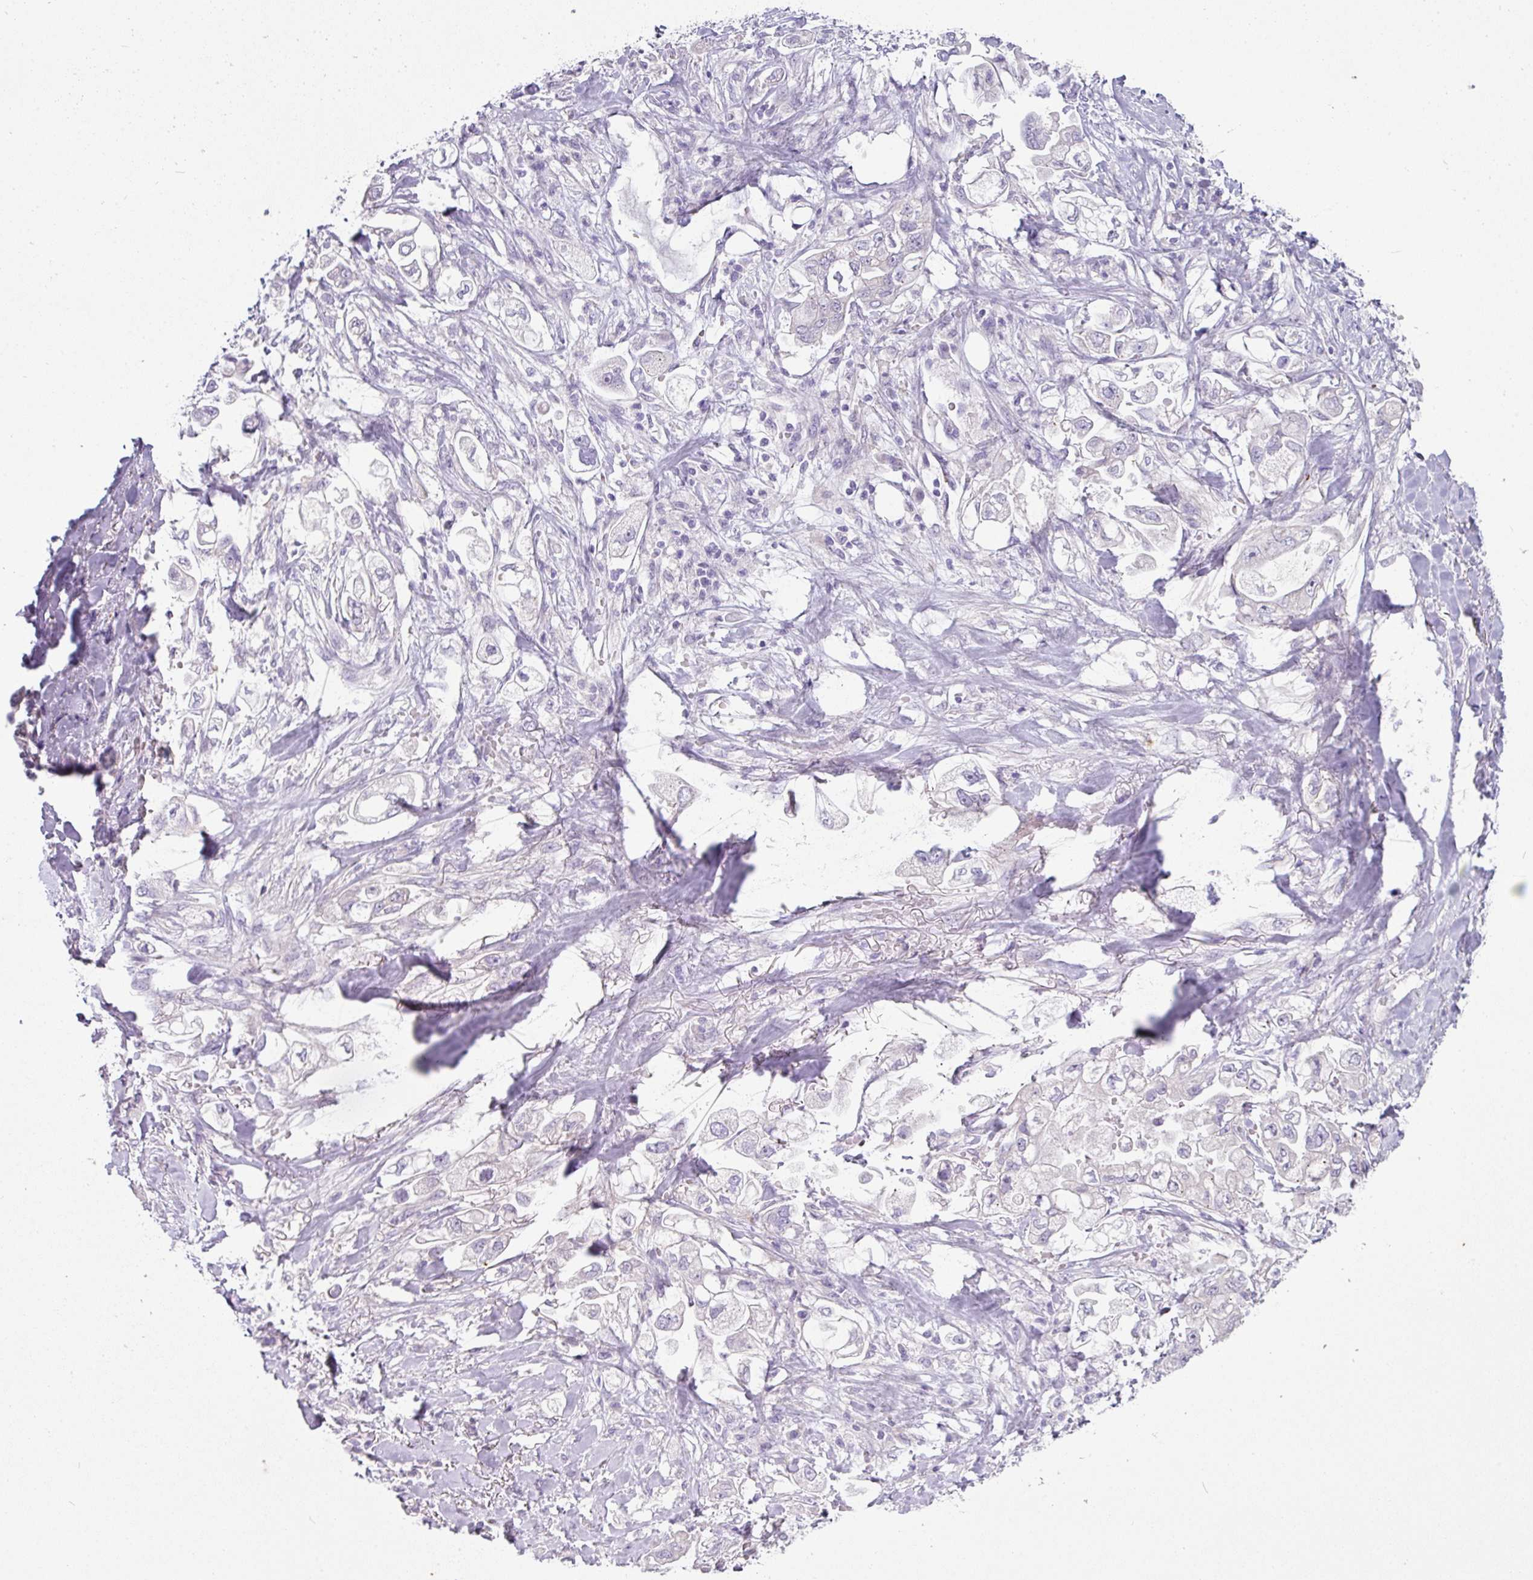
{"staining": {"intensity": "negative", "quantity": "none", "location": "none"}, "tissue": "stomach cancer", "cell_type": "Tumor cells", "image_type": "cancer", "snomed": [{"axis": "morphology", "description": "Adenocarcinoma, NOS"}, {"axis": "topography", "description": "Stomach"}], "caption": "Stomach adenocarcinoma stained for a protein using IHC exhibits no positivity tumor cells.", "gene": "OR52N1", "patient": {"sex": "male", "age": 62}}